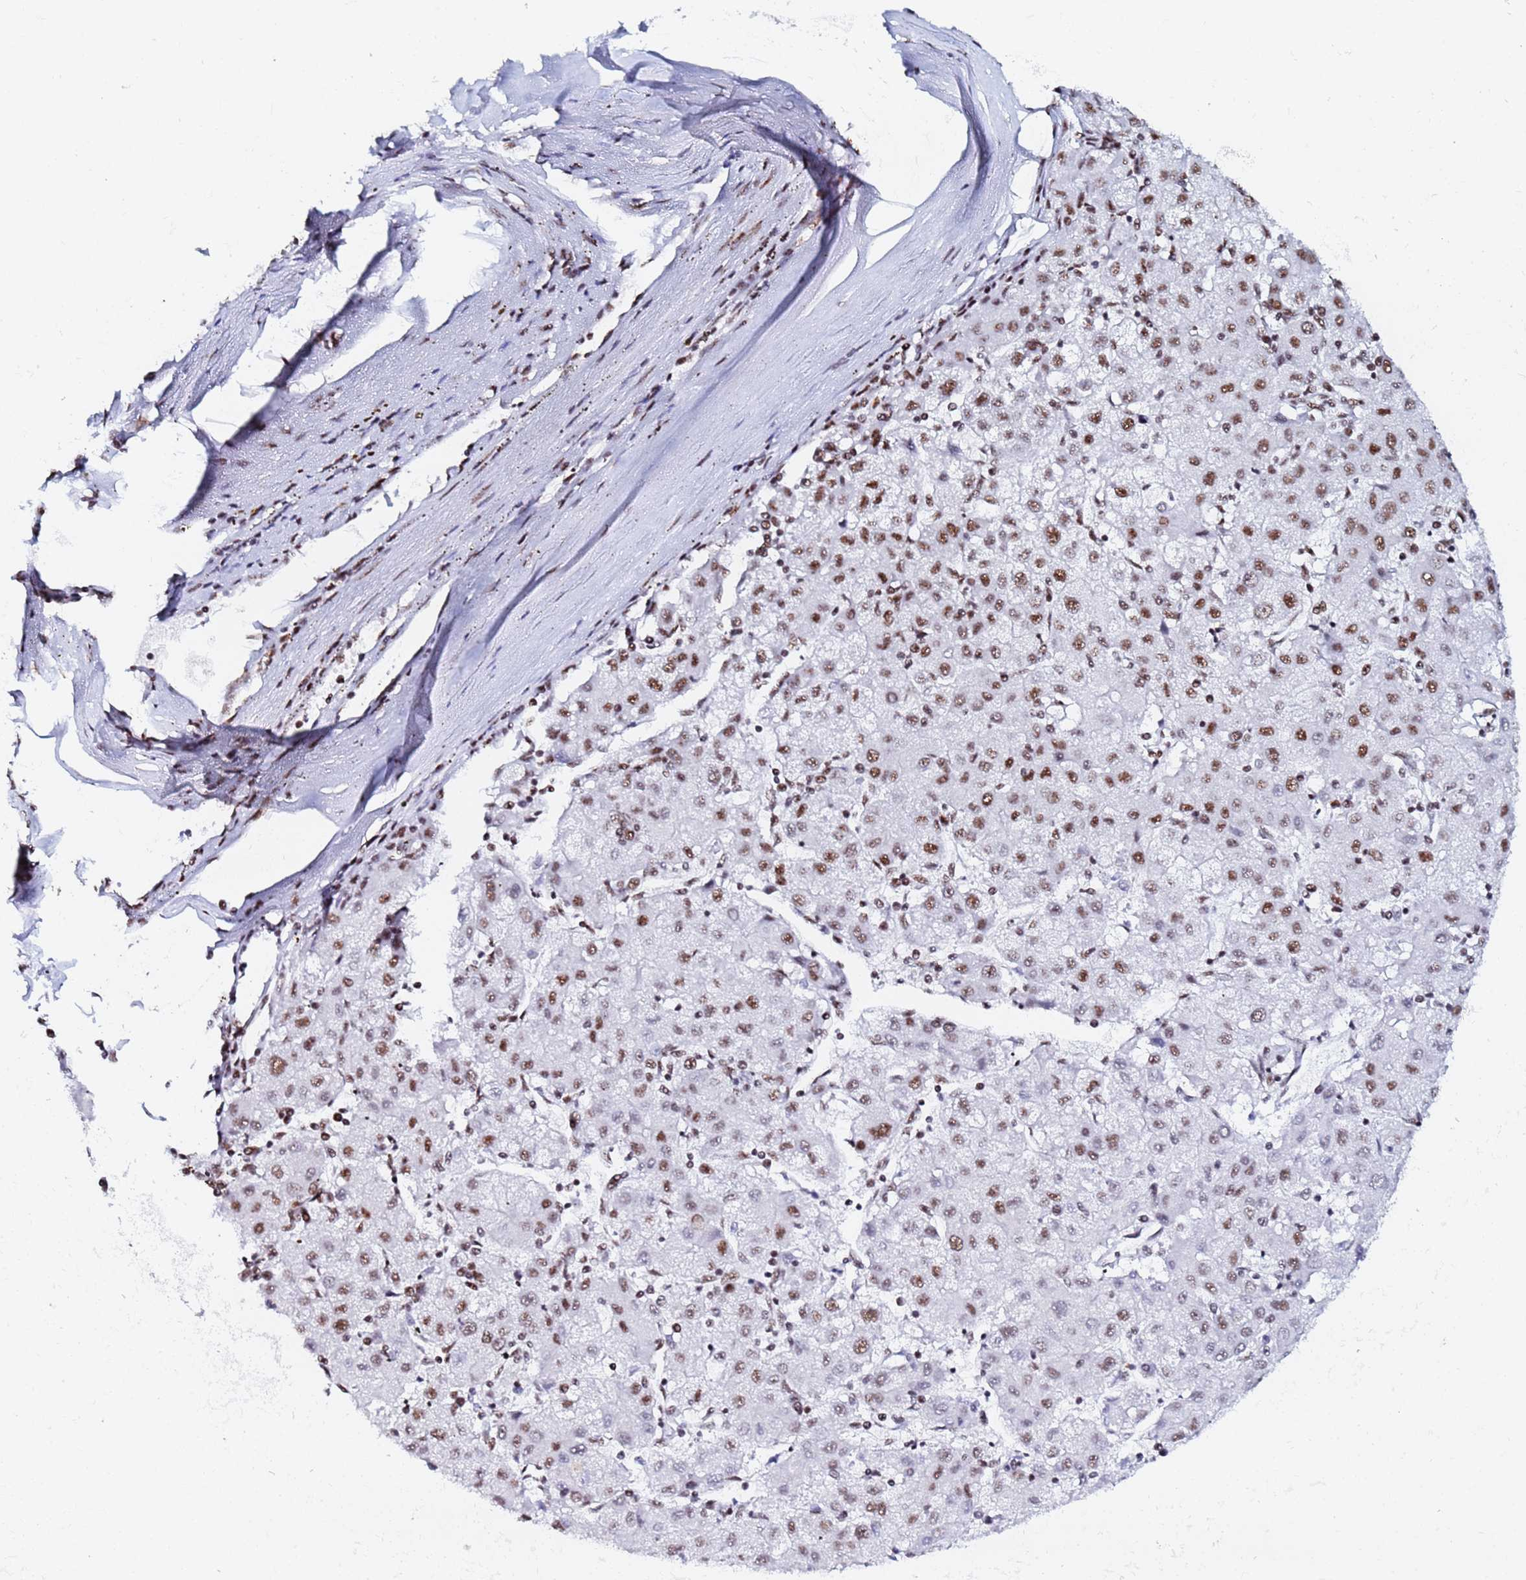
{"staining": {"intensity": "moderate", "quantity": "<25%", "location": "nuclear"}, "tissue": "liver cancer", "cell_type": "Tumor cells", "image_type": "cancer", "snomed": [{"axis": "morphology", "description": "Carcinoma, Hepatocellular, NOS"}, {"axis": "topography", "description": "Liver"}], "caption": "Immunohistochemistry histopathology image of neoplastic tissue: liver cancer (hepatocellular carcinoma) stained using immunohistochemistry (IHC) demonstrates low levels of moderate protein expression localized specifically in the nuclear of tumor cells, appearing as a nuclear brown color.", "gene": "SNRPA1", "patient": {"sex": "male", "age": 72}}